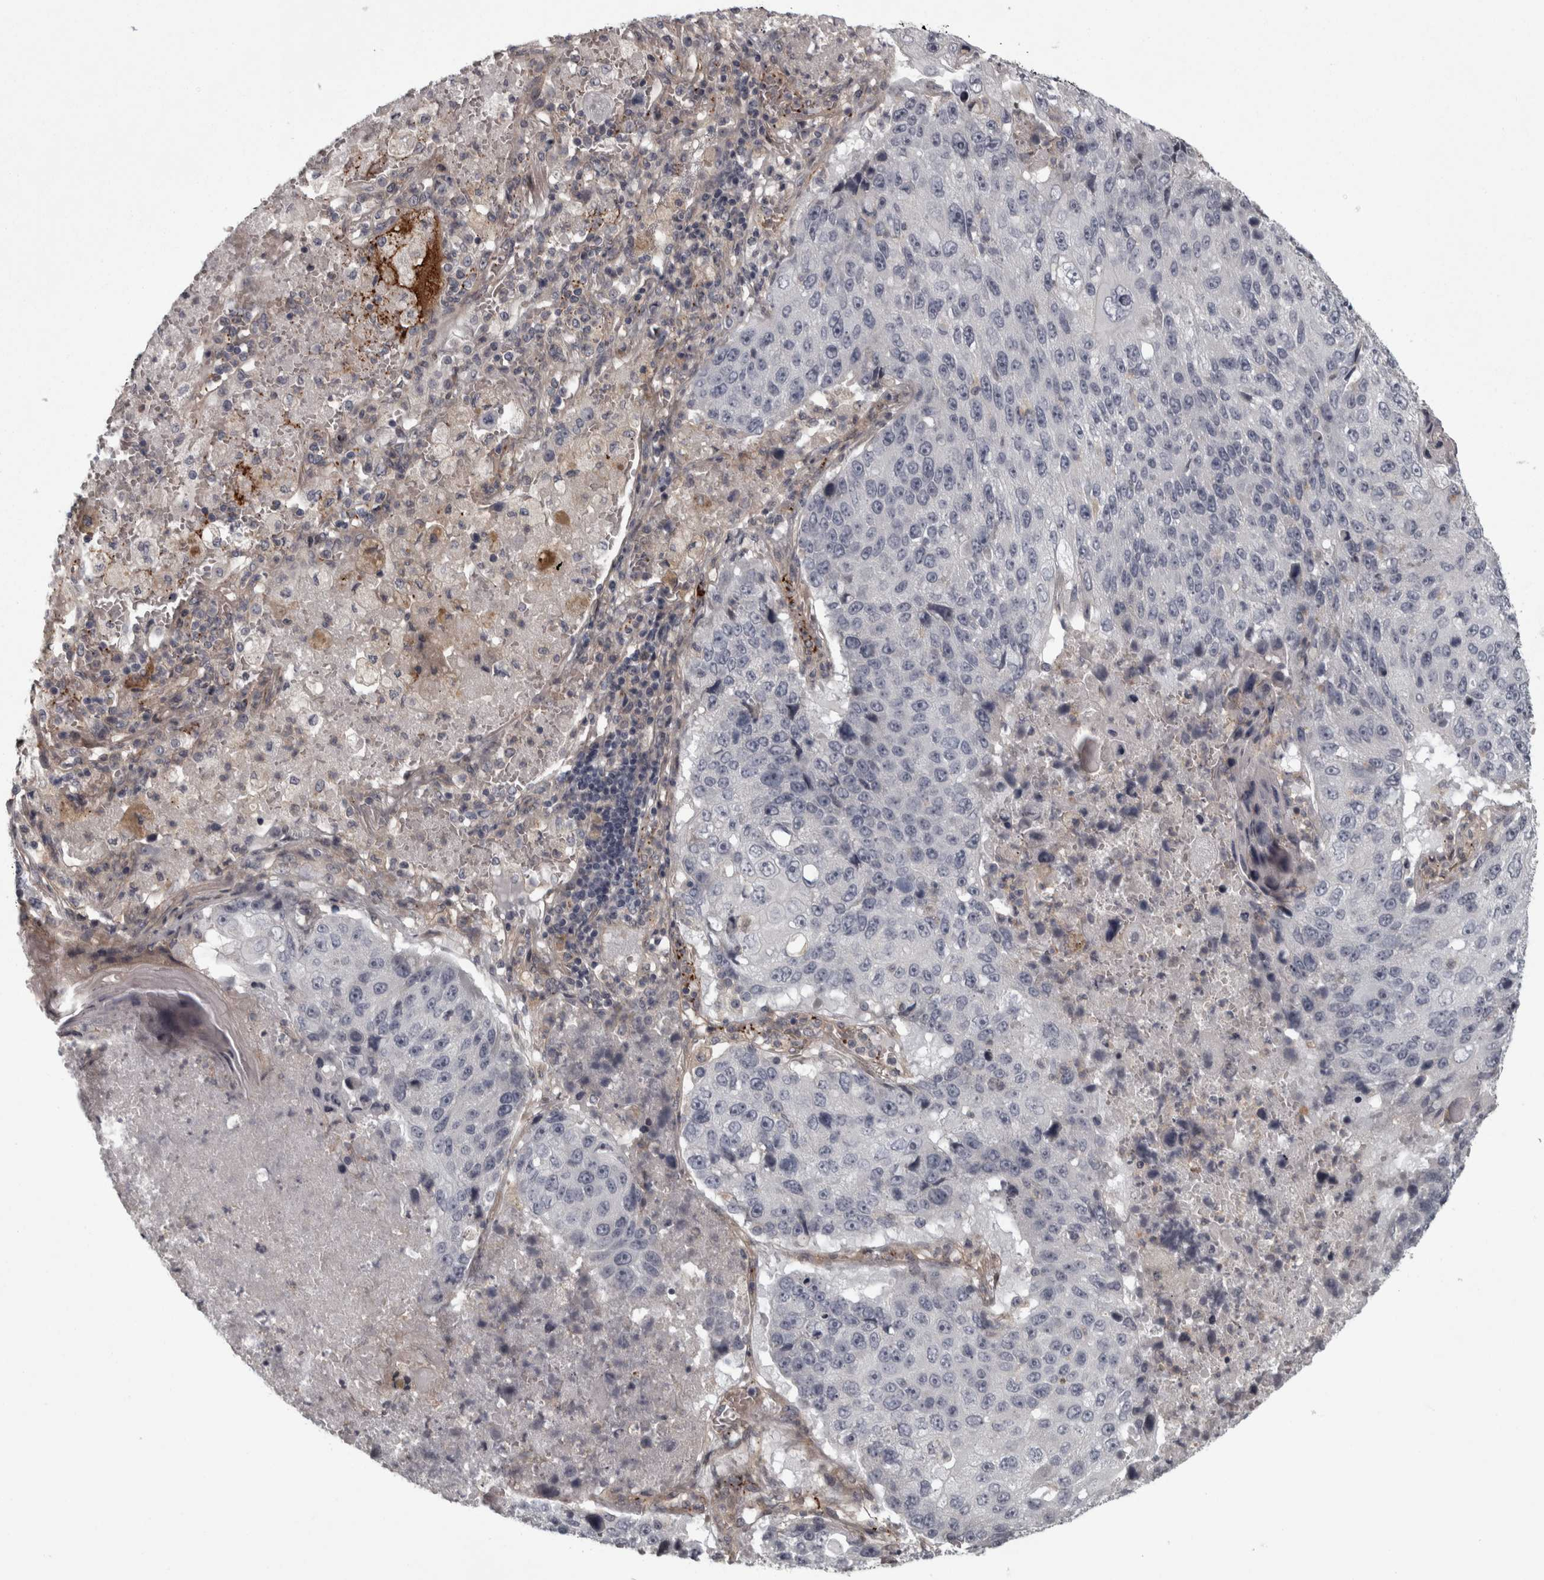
{"staining": {"intensity": "negative", "quantity": "none", "location": "none"}, "tissue": "lung cancer", "cell_type": "Tumor cells", "image_type": "cancer", "snomed": [{"axis": "morphology", "description": "Squamous cell carcinoma, NOS"}, {"axis": "topography", "description": "Lung"}], "caption": "An immunohistochemistry histopathology image of lung squamous cell carcinoma is shown. There is no staining in tumor cells of lung squamous cell carcinoma.", "gene": "RSU1", "patient": {"sex": "male", "age": 61}}